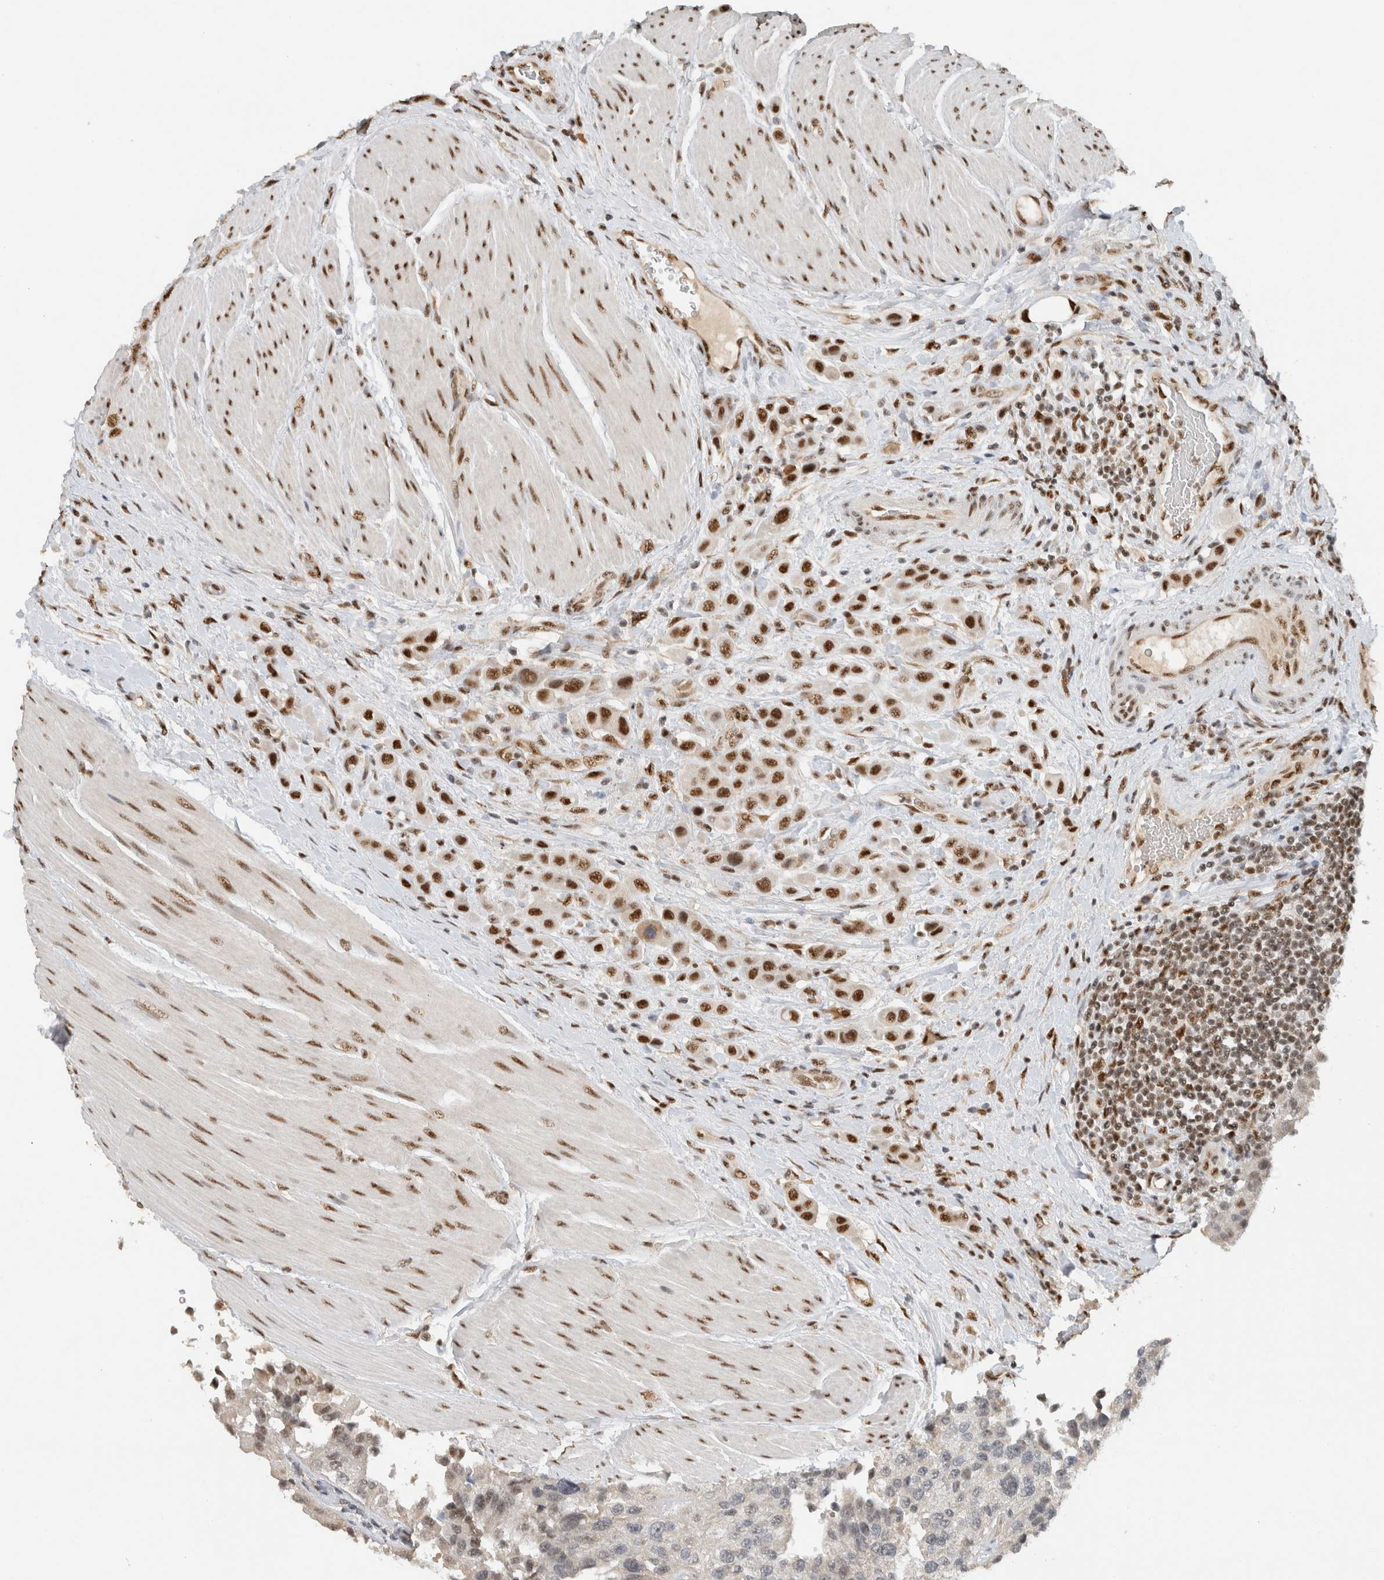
{"staining": {"intensity": "strong", "quantity": ">75%", "location": "nuclear"}, "tissue": "urothelial cancer", "cell_type": "Tumor cells", "image_type": "cancer", "snomed": [{"axis": "morphology", "description": "Urothelial carcinoma, High grade"}, {"axis": "topography", "description": "Urinary bladder"}], "caption": "This micrograph shows urothelial carcinoma (high-grade) stained with immunohistochemistry to label a protein in brown. The nuclear of tumor cells show strong positivity for the protein. Nuclei are counter-stained blue.", "gene": "DDX42", "patient": {"sex": "male", "age": 50}}